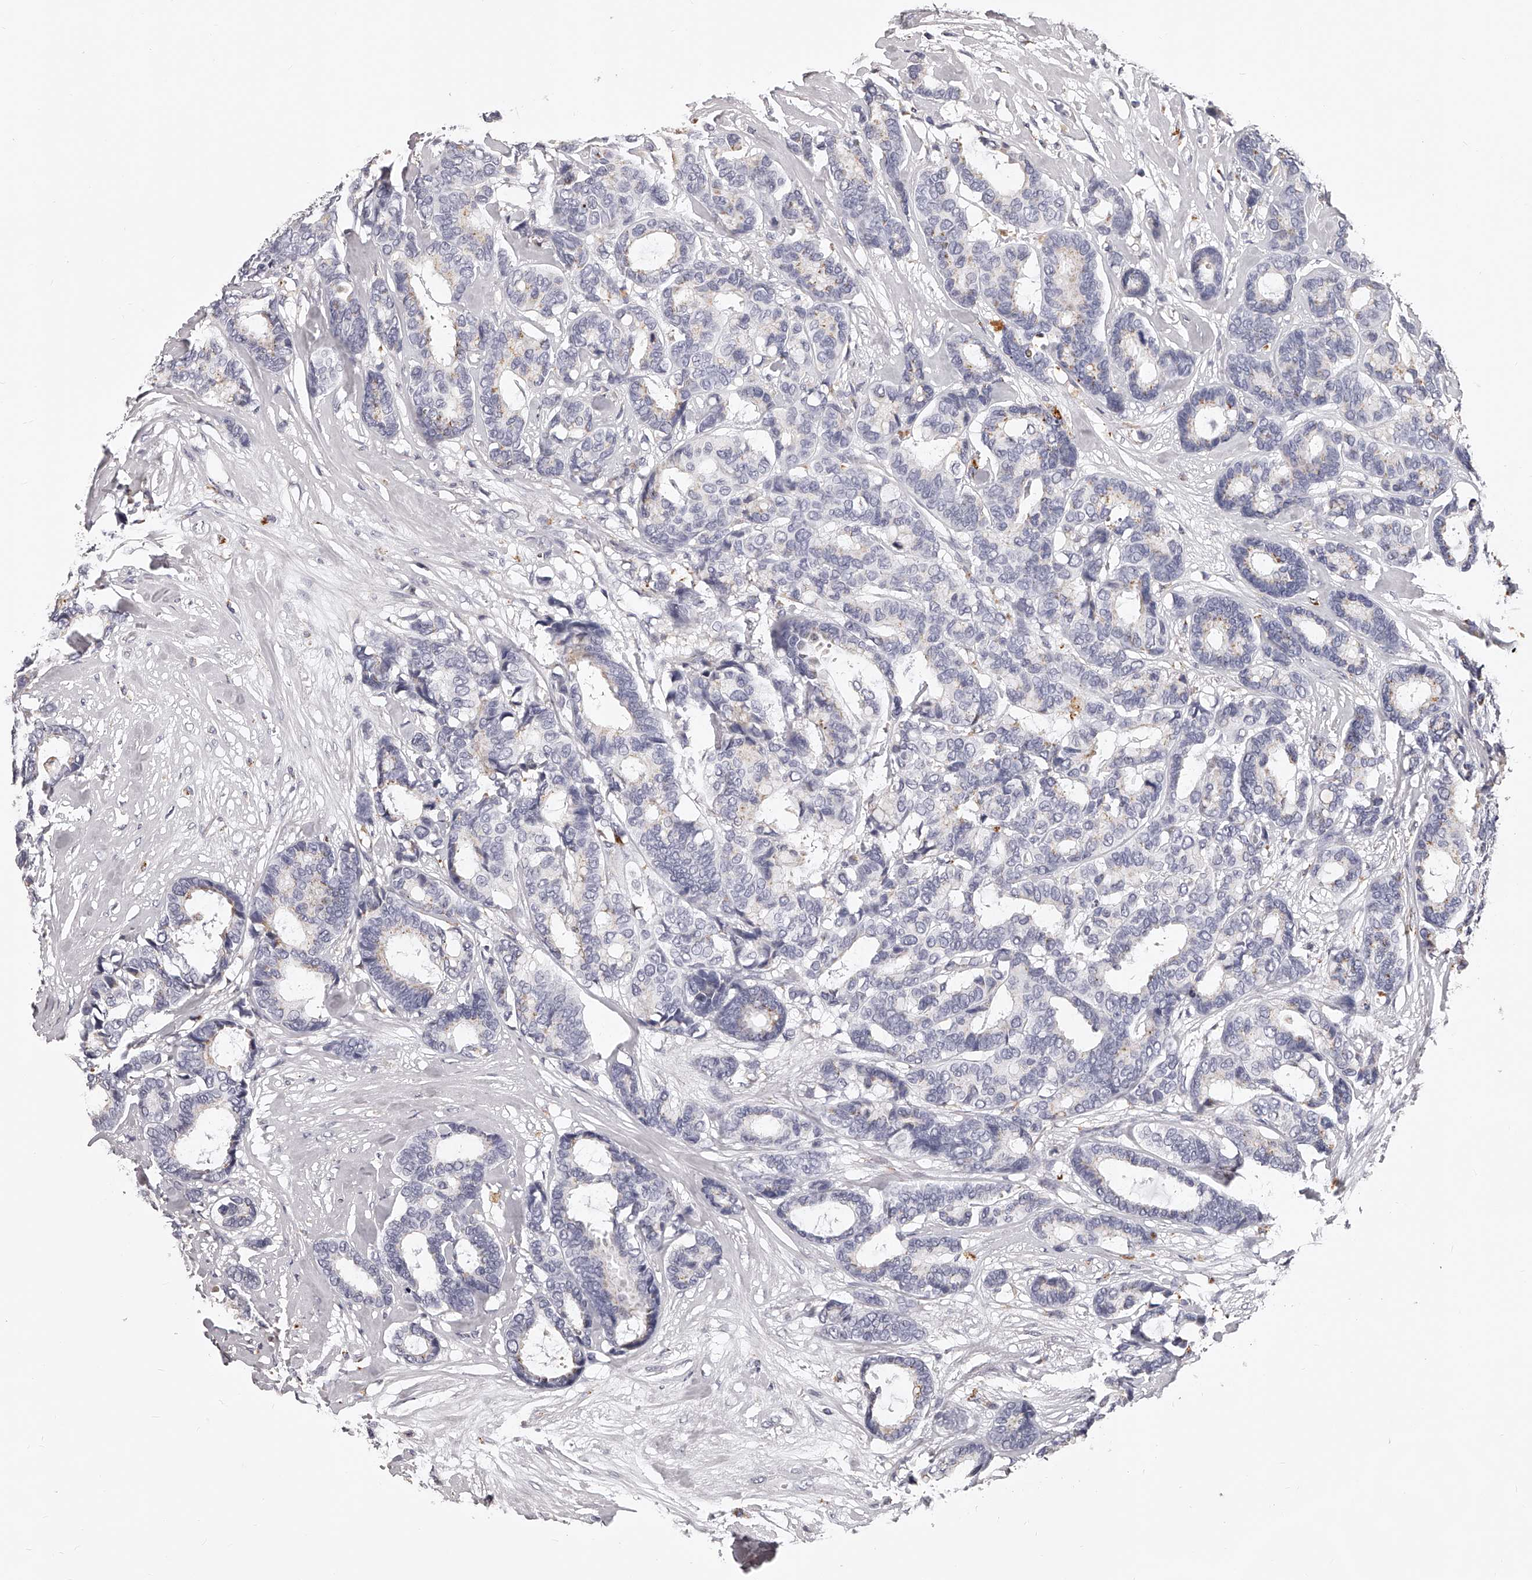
{"staining": {"intensity": "negative", "quantity": "none", "location": "none"}, "tissue": "breast cancer", "cell_type": "Tumor cells", "image_type": "cancer", "snomed": [{"axis": "morphology", "description": "Duct carcinoma"}, {"axis": "topography", "description": "Breast"}], "caption": "IHC photomicrograph of neoplastic tissue: breast cancer stained with DAB shows no significant protein positivity in tumor cells.", "gene": "DMRT1", "patient": {"sex": "female", "age": 87}}